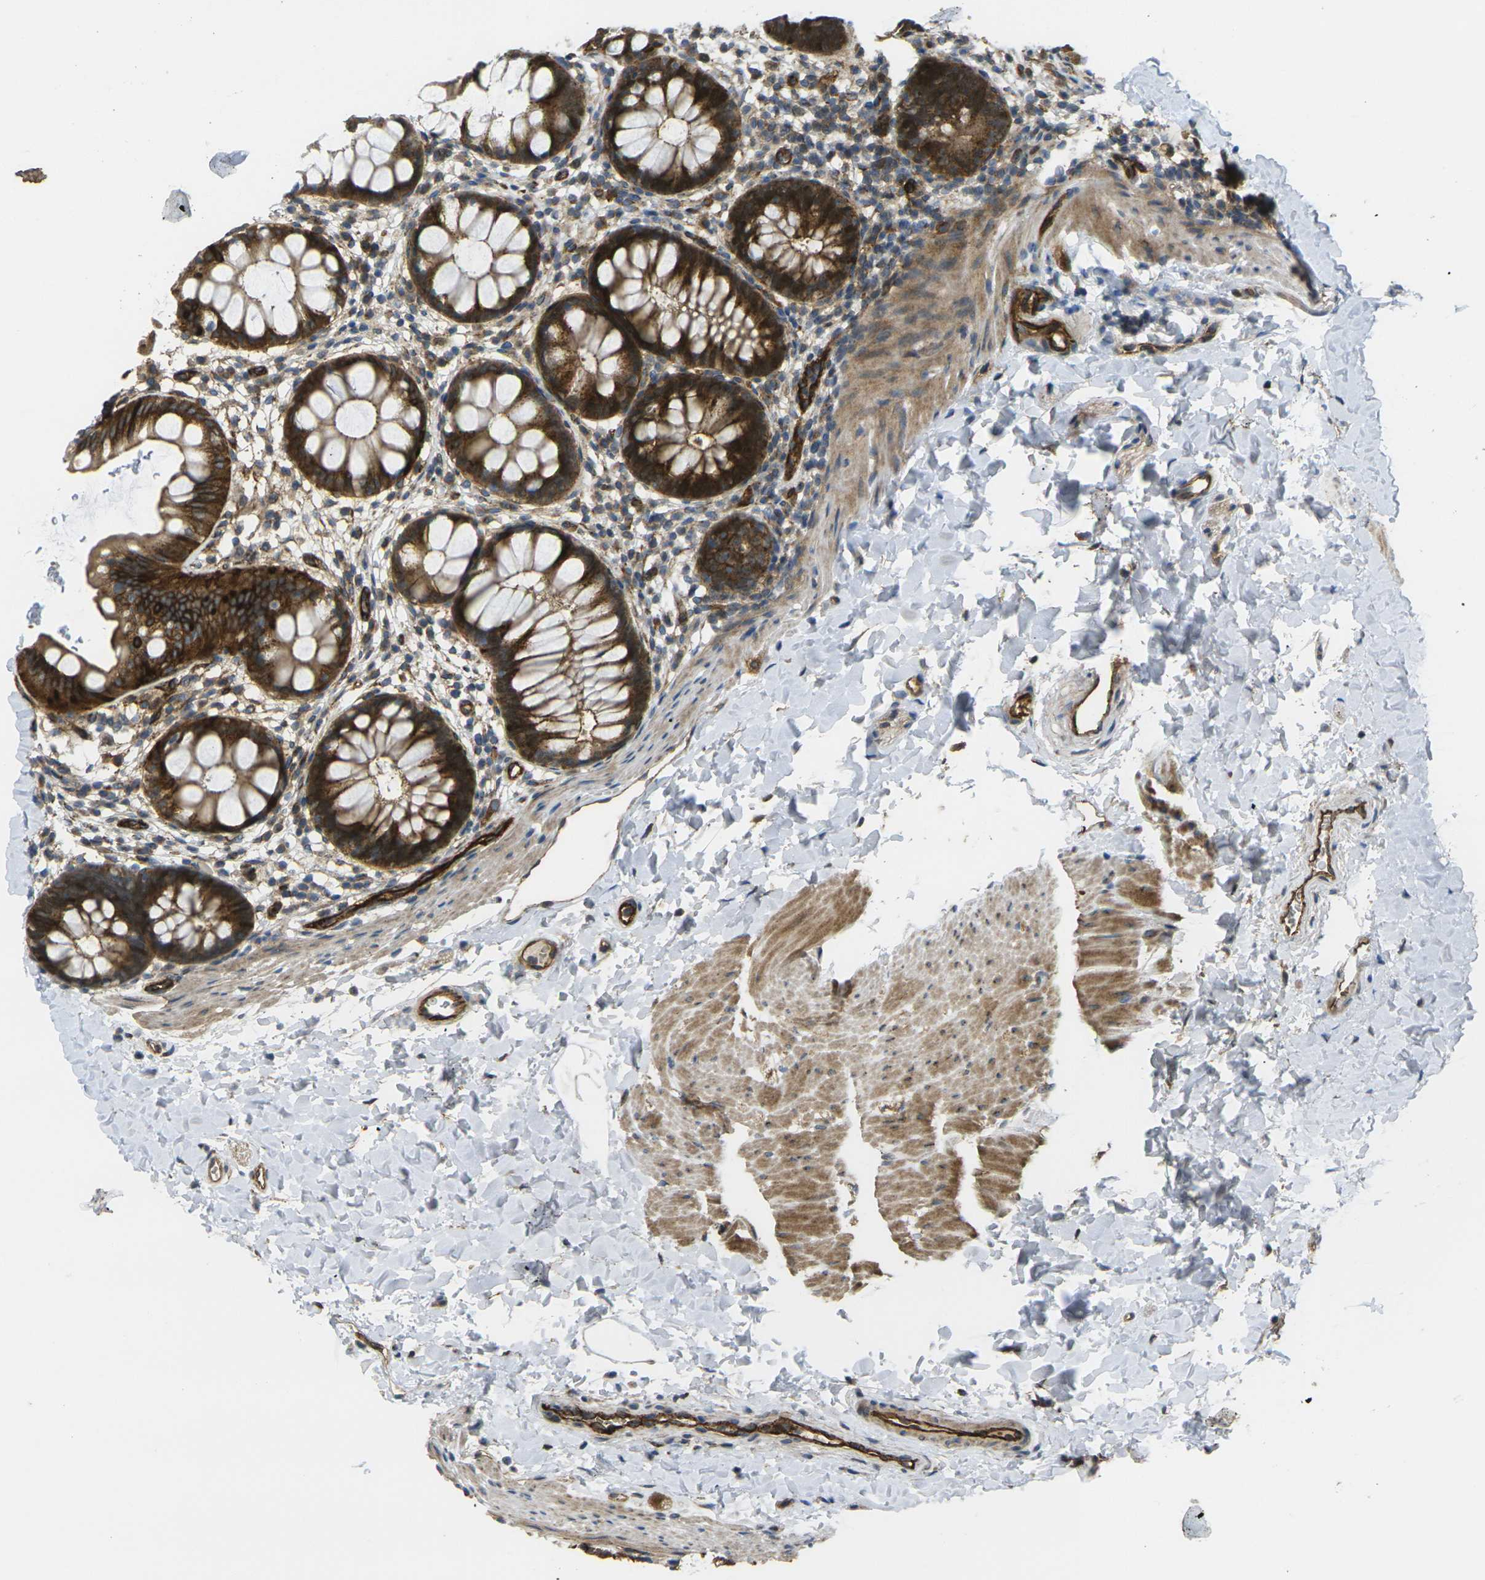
{"staining": {"intensity": "strong", "quantity": ">75%", "location": "cytoplasmic/membranous"}, "tissue": "rectum", "cell_type": "Glandular cells", "image_type": "normal", "snomed": [{"axis": "morphology", "description": "Normal tissue, NOS"}, {"axis": "topography", "description": "Rectum"}], "caption": "IHC (DAB) staining of unremarkable rectum reveals strong cytoplasmic/membranous protein positivity in about >75% of glandular cells.", "gene": "ECE1", "patient": {"sex": "female", "age": 24}}